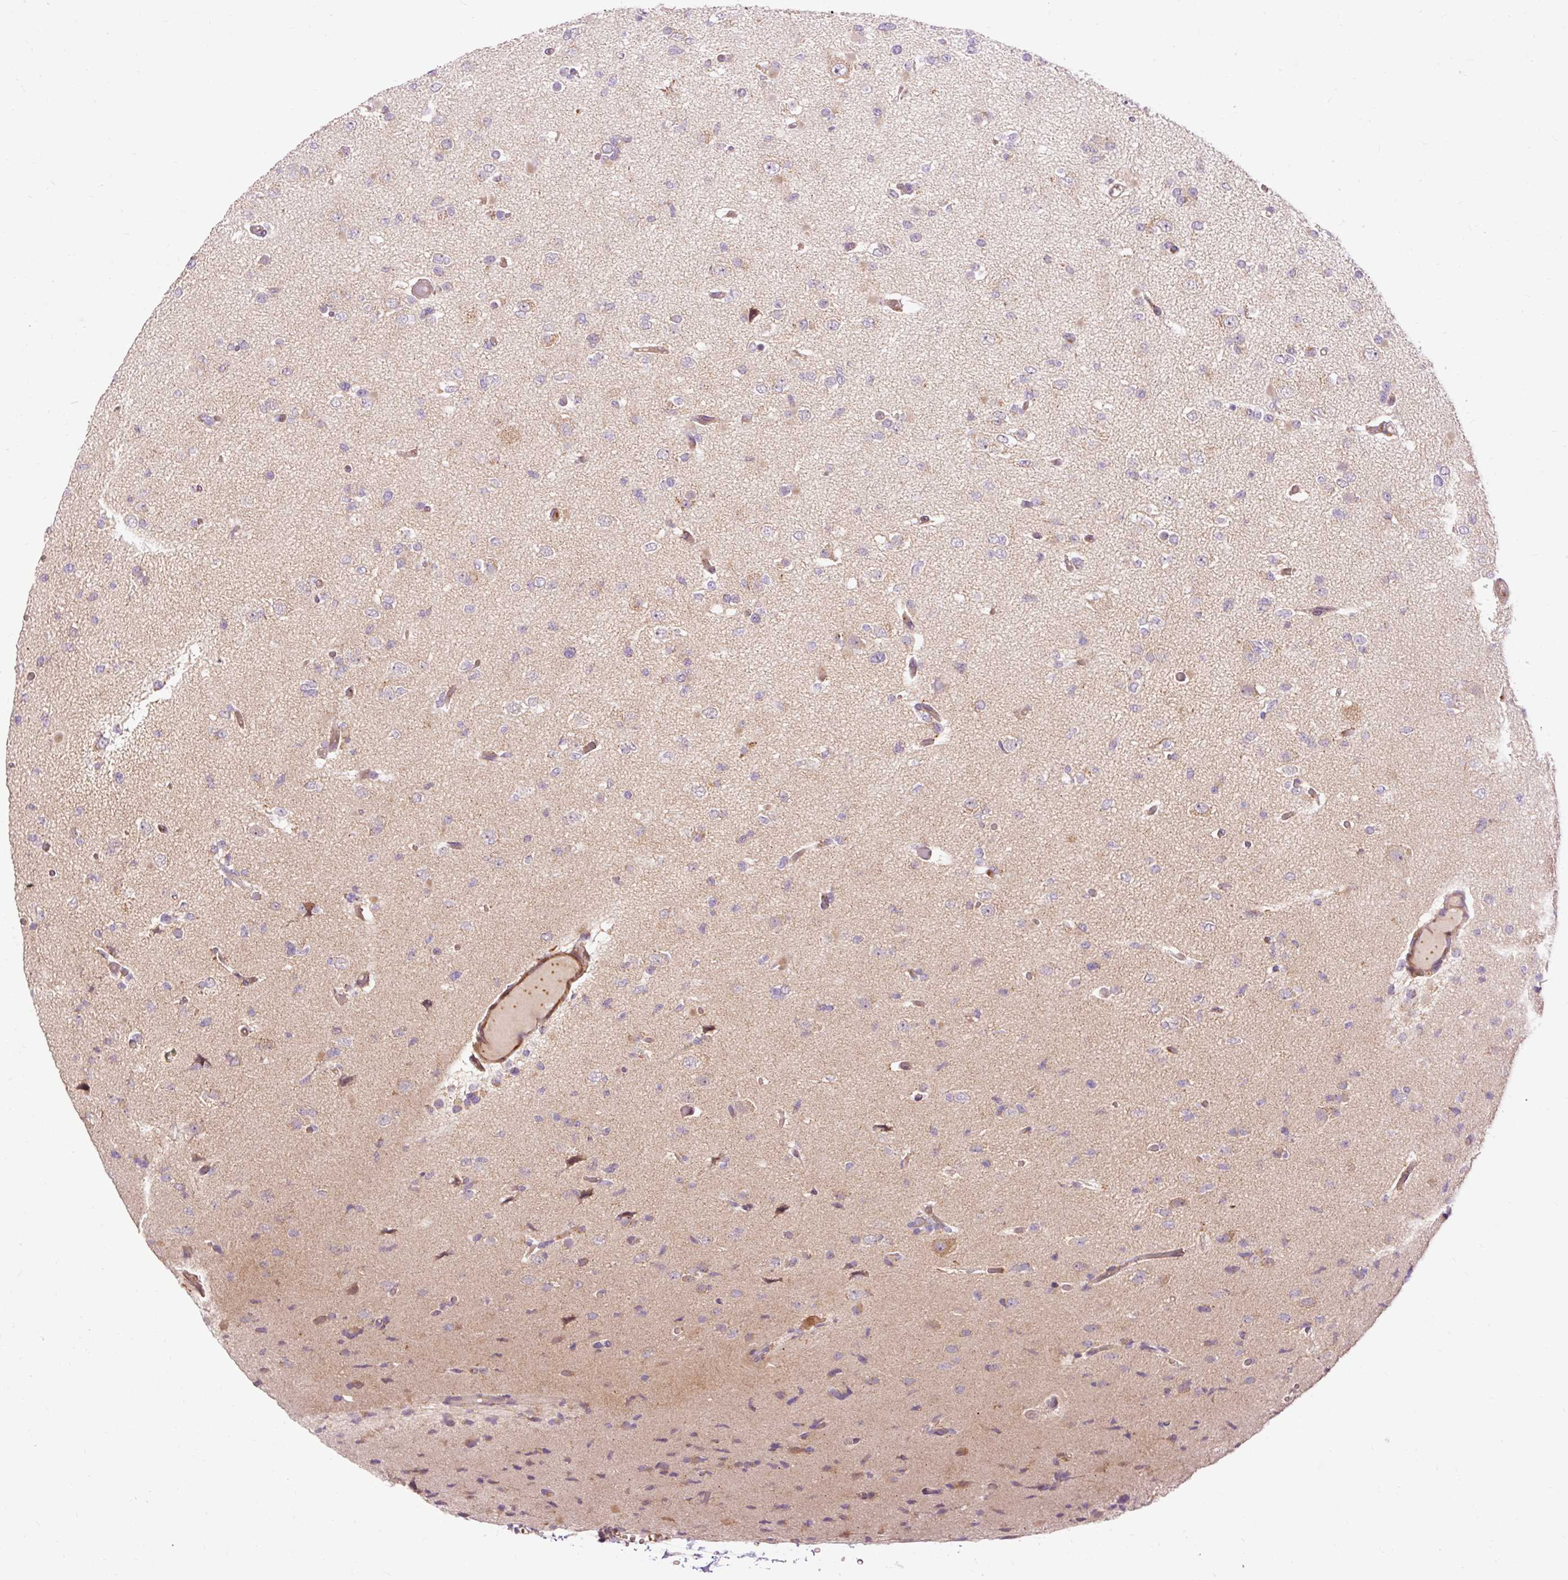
{"staining": {"intensity": "negative", "quantity": "none", "location": "none"}, "tissue": "glioma", "cell_type": "Tumor cells", "image_type": "cancer", "snomed": [{"axis": "morphology", "description": "Glioma, malignant, Low grade"}, {"axis": "topography", "description": "Brain"}], "caption": "Malignant glioma (low-grade) was stained to show a protein in brown. There is no significant expression in tumor cells.", "gene": "RIPOR3", "patient": {"sex": "female", "age": 22}}